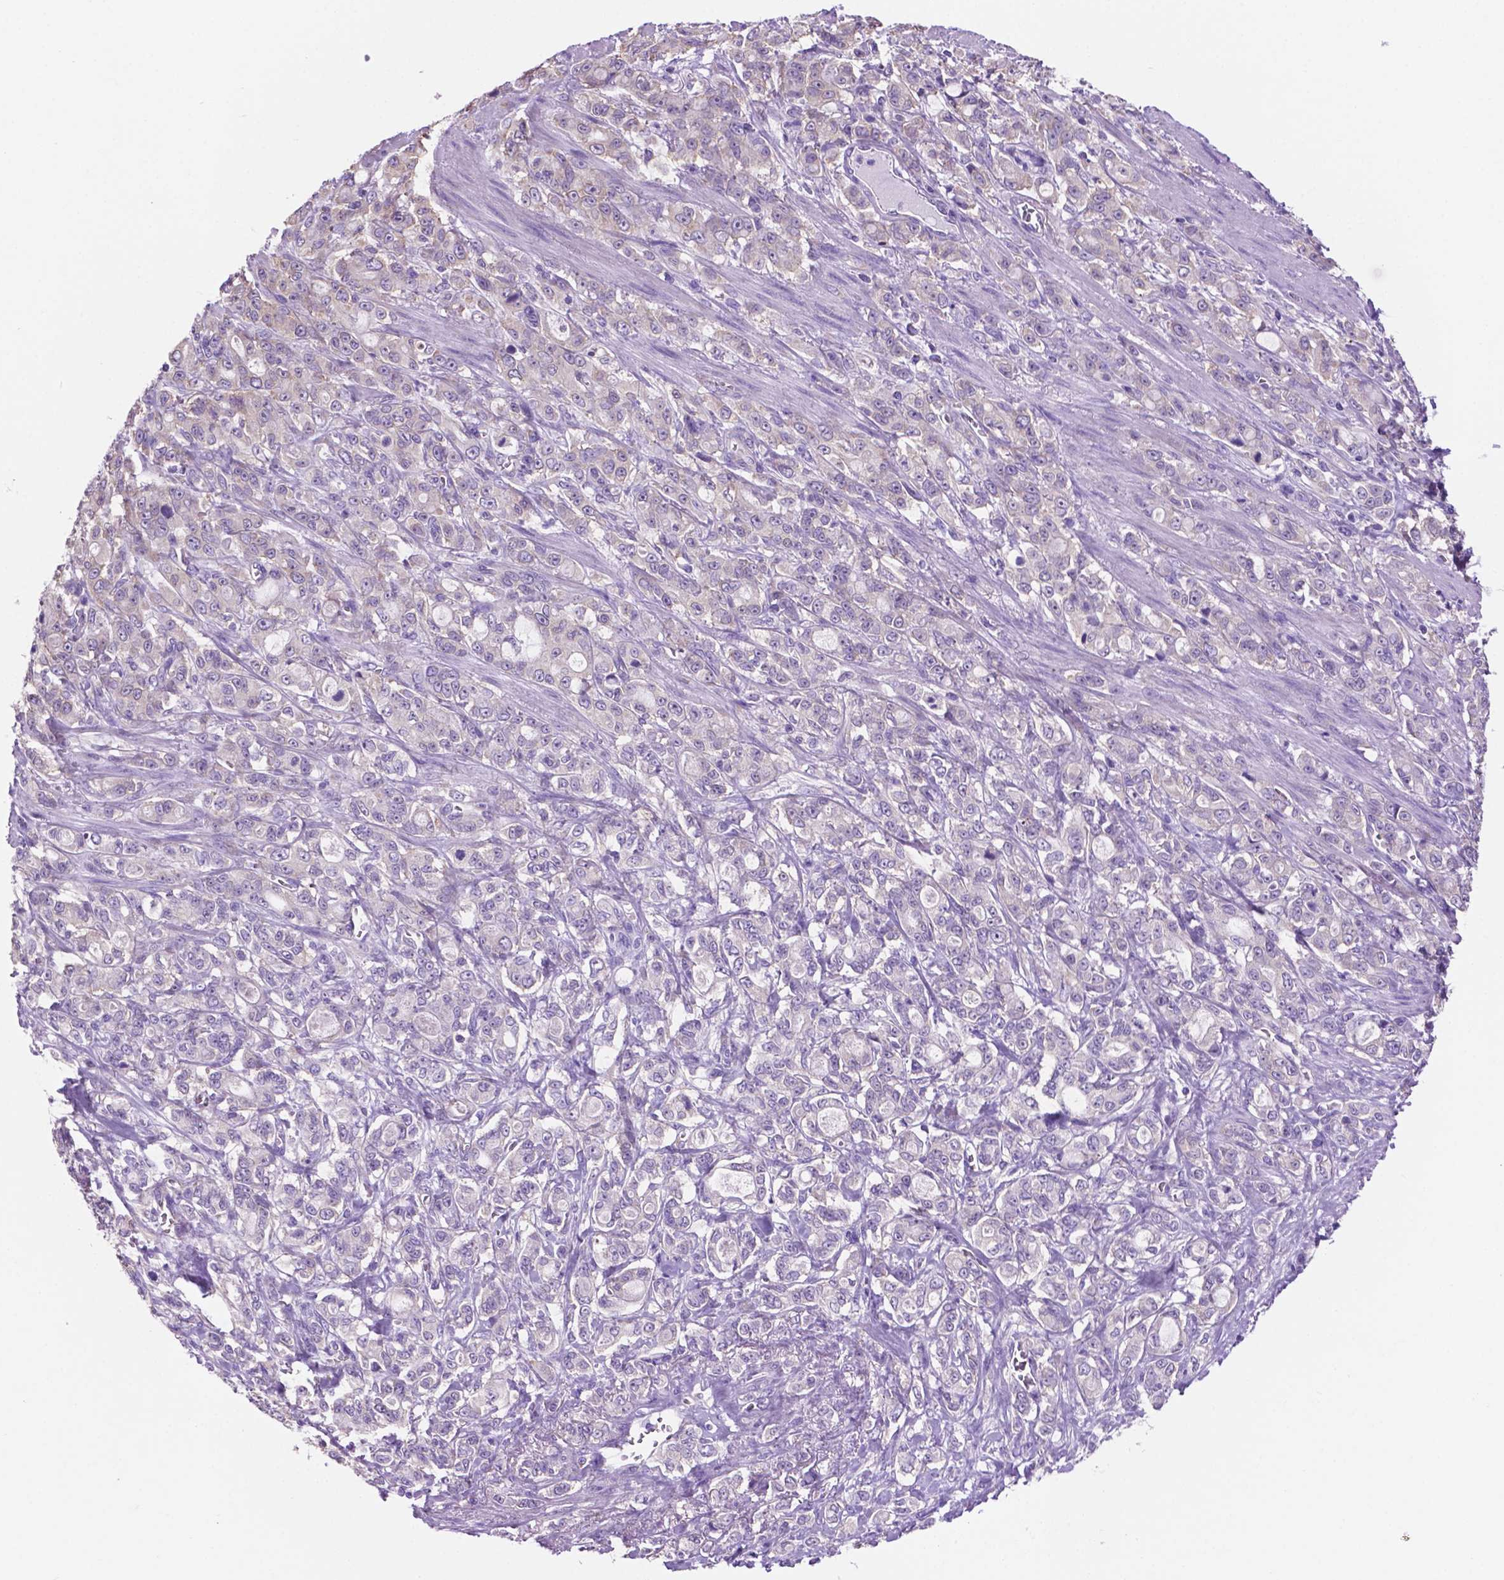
{"staining": {"intensity": "negative", "quantity": "none", "location": "none"}, "tissue": "stomach cancer", "cell_type": "Tumor cells", "image_type": "cancer", "snomed": [{"axis": "morphology", "description": "Adenocarcinoma, NOS"}, {"axis": "topography", "description": "Stomach"}], "caption": "Stomach cancer was stained to show a protein in brown. There is no significant staining in tumor cells.", "gene": "SPDYA", "patient": {"sex": "male", "age": 63}}